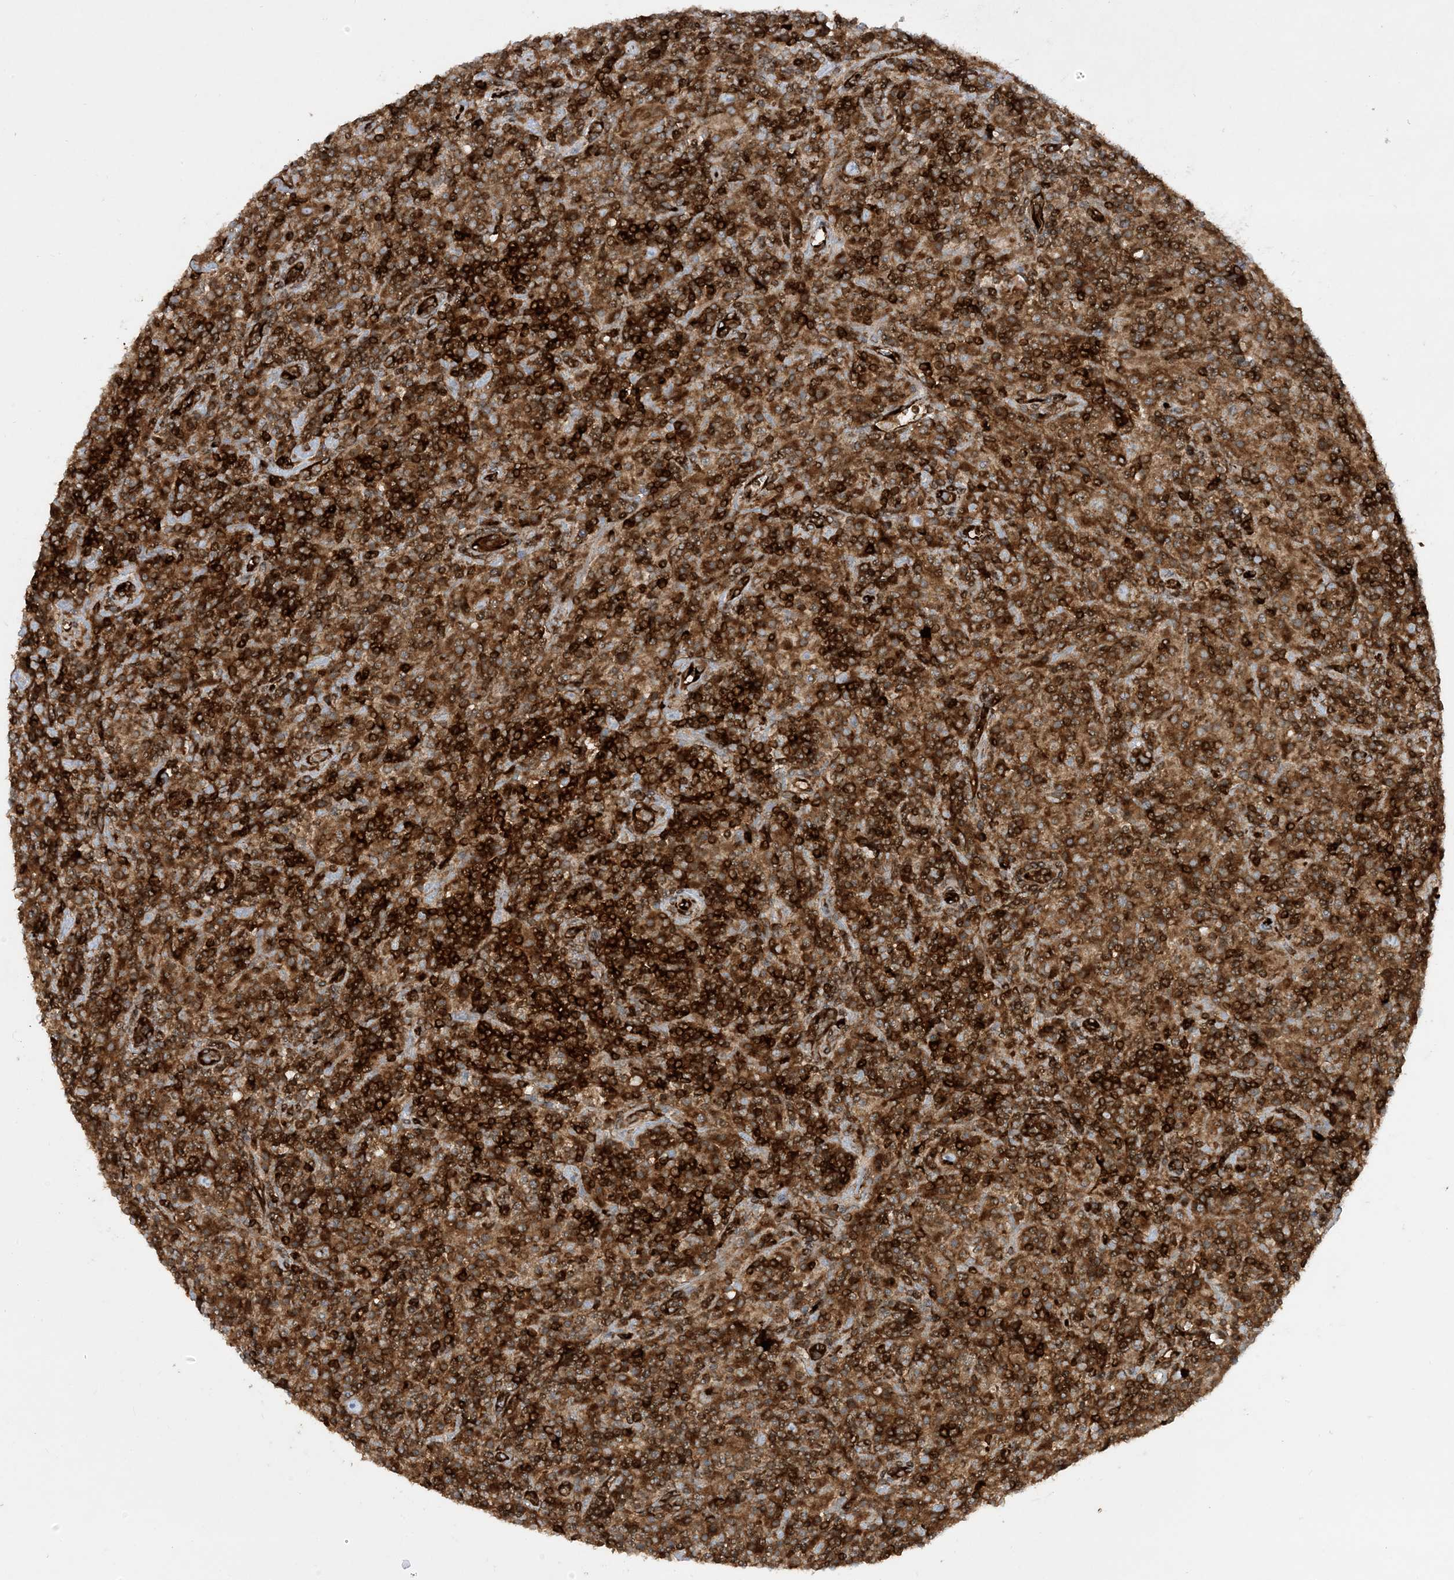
{"staining": {"intensity": "moderate", "quantity": ">75%", "location": "cytoplasmic/membranous"}, "tissue": "lymphoma", "cell_type": "Tumor cells", "image_type": "cancer", "snomed": [{"axis": "morphology", "description": "Hodgkin's disease, NOS"}, {"axis": "topography", "description": "Lymph node"}], "caption": "Hodgkin's disease tissue demonstrates moderate cytoplasmic/membranous expression in about >75% of tumor cells, visualized by immunohistochemistry.", "gene": "HLA-E", "patient": {"sex": "male", "age": 70}}